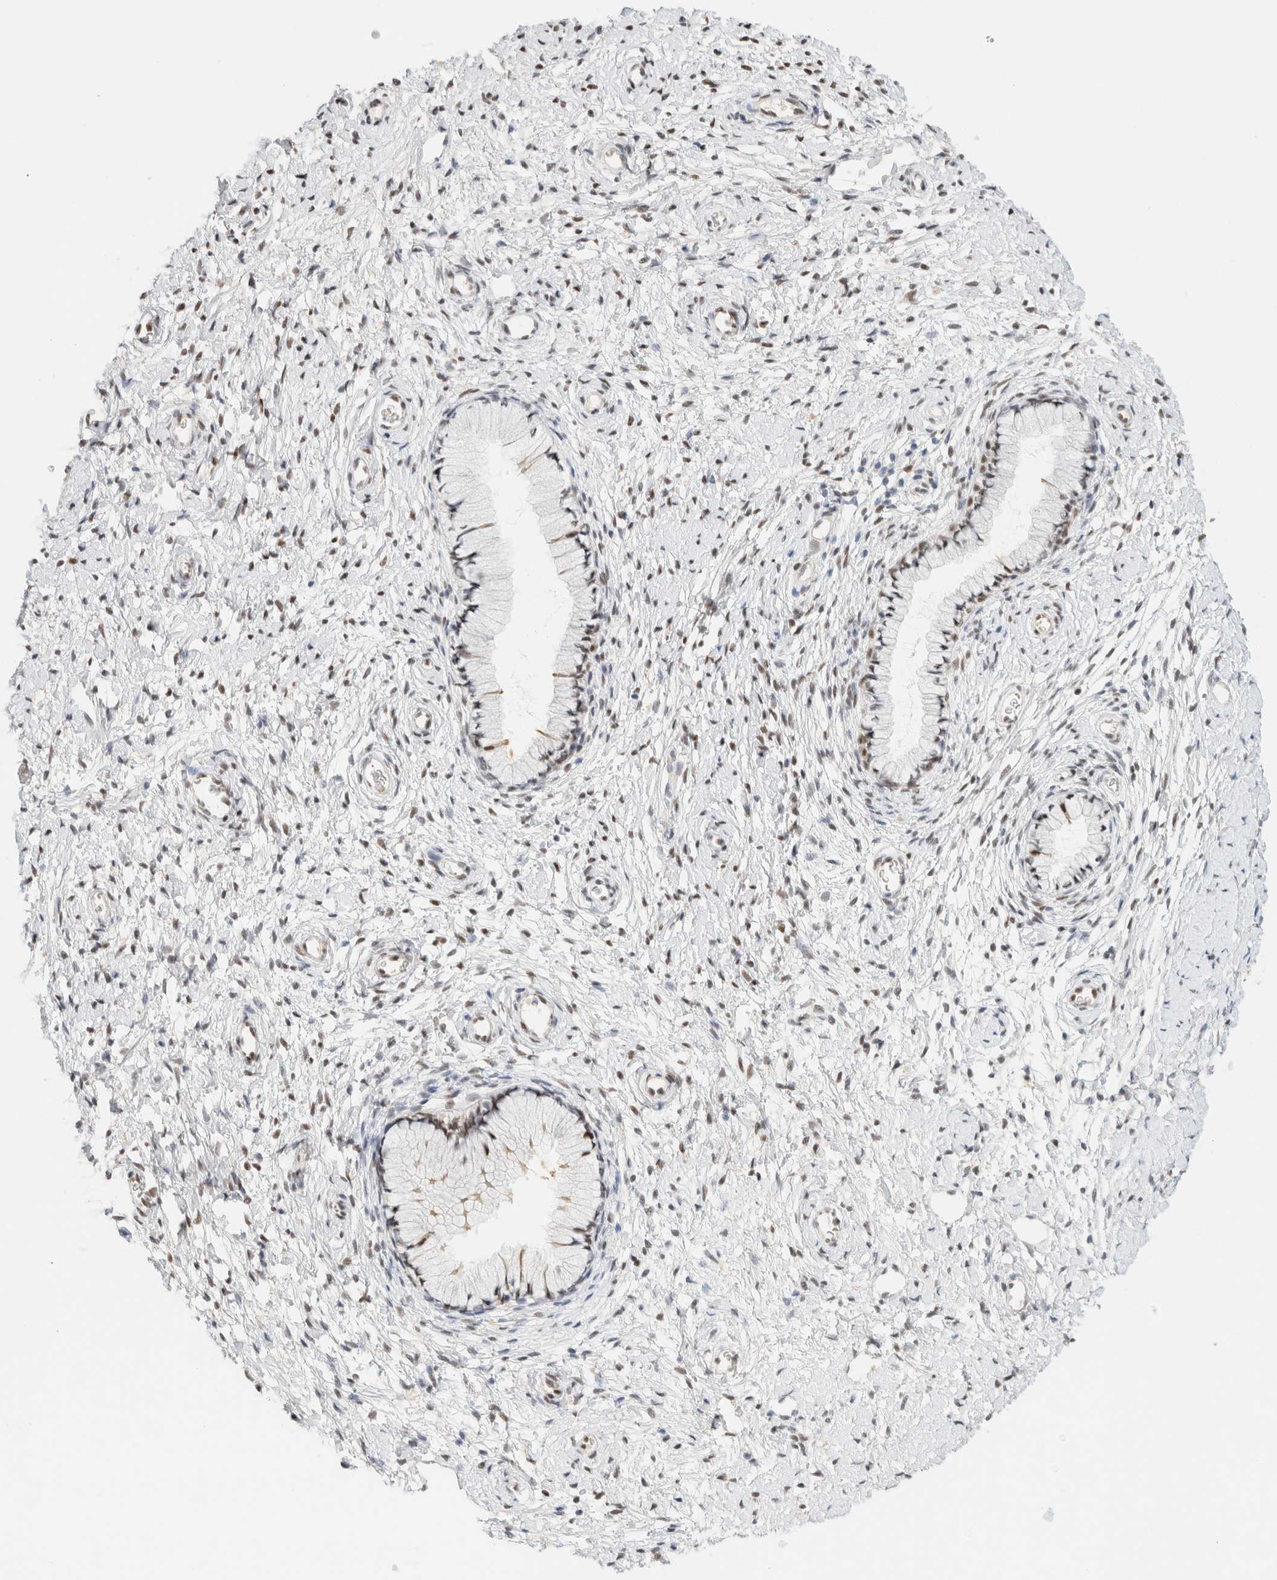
{"staining": {"intensity": "moderate", "quantity": "25%-75%", "location": "nuclear"}, "tissue": "cervix", "cell_type": "Glandular cells", "image_type": "normal", "snomed": [{"axis": "morphology", "description": "Normal tissue, NOS"}, {"axis": "topography", "description": "Cervix"}], "caption": "IHC of benign cervix displays medium levels of moderate nuclear expression in about 25%-75% of glandular cells.", "gene": "ZNF768", "patient": {"sex": "female", "age": 72}}